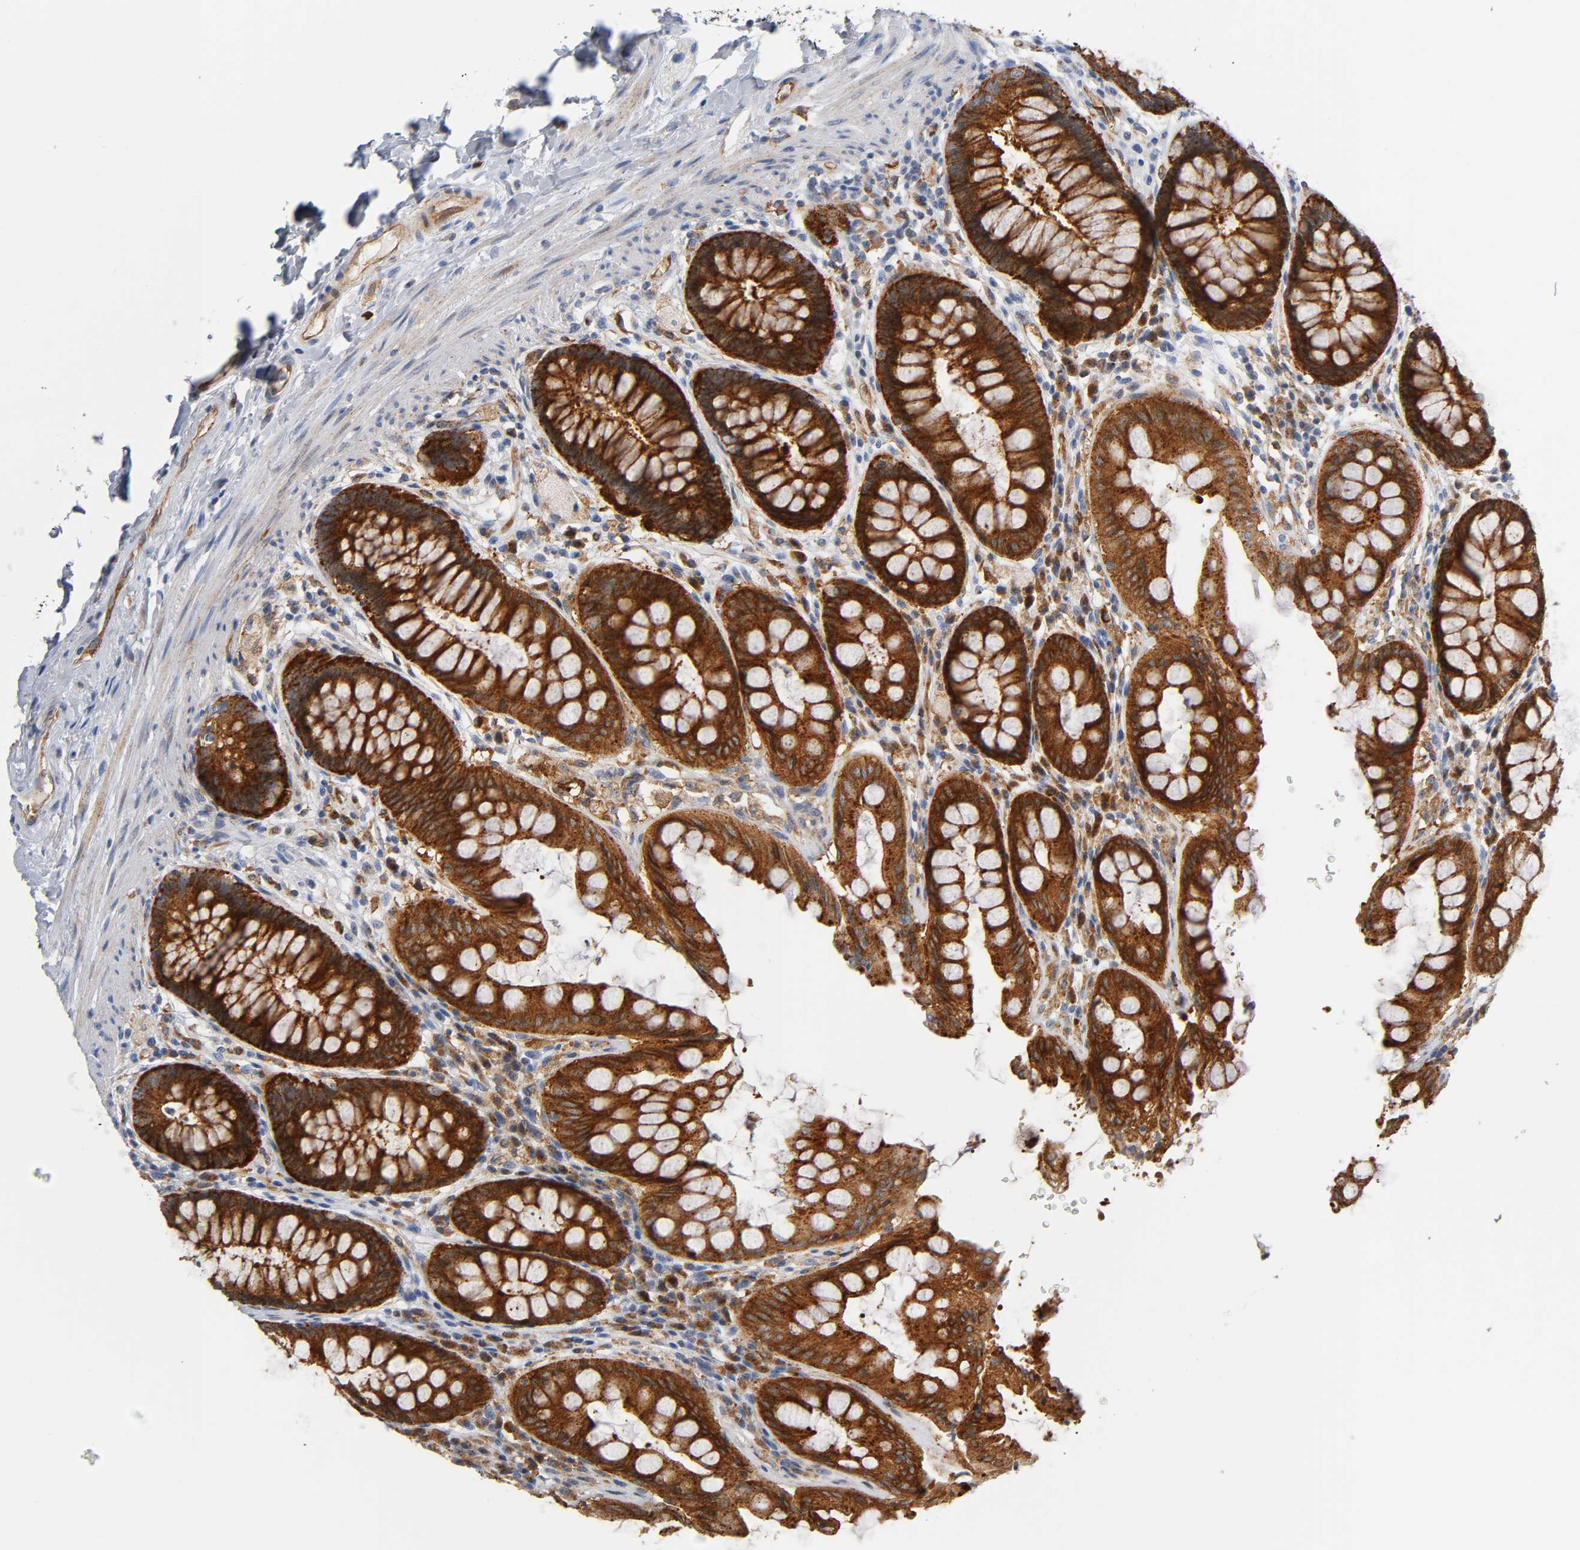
{"staining": {"intensity": "strong", "quantity": ">75%", "location": "cytoplasmic/membranous"}, "tissue": "rectum", "cell_type": "Glandular cells", "image_type": "normal", "snomed": [{"axis": "morphology", "description": "Normal tissue, NOS"}, {"axis": "topography", "description": "Rectum"}], "caption": "Normal rectum exhibits strong cytoplasmic/membranous positivity in approximately >75% of glandular cells, visualized by immunohistochemistry.", "gene": "CD2AP", "patient": {"sex": "female", "age": 46}}